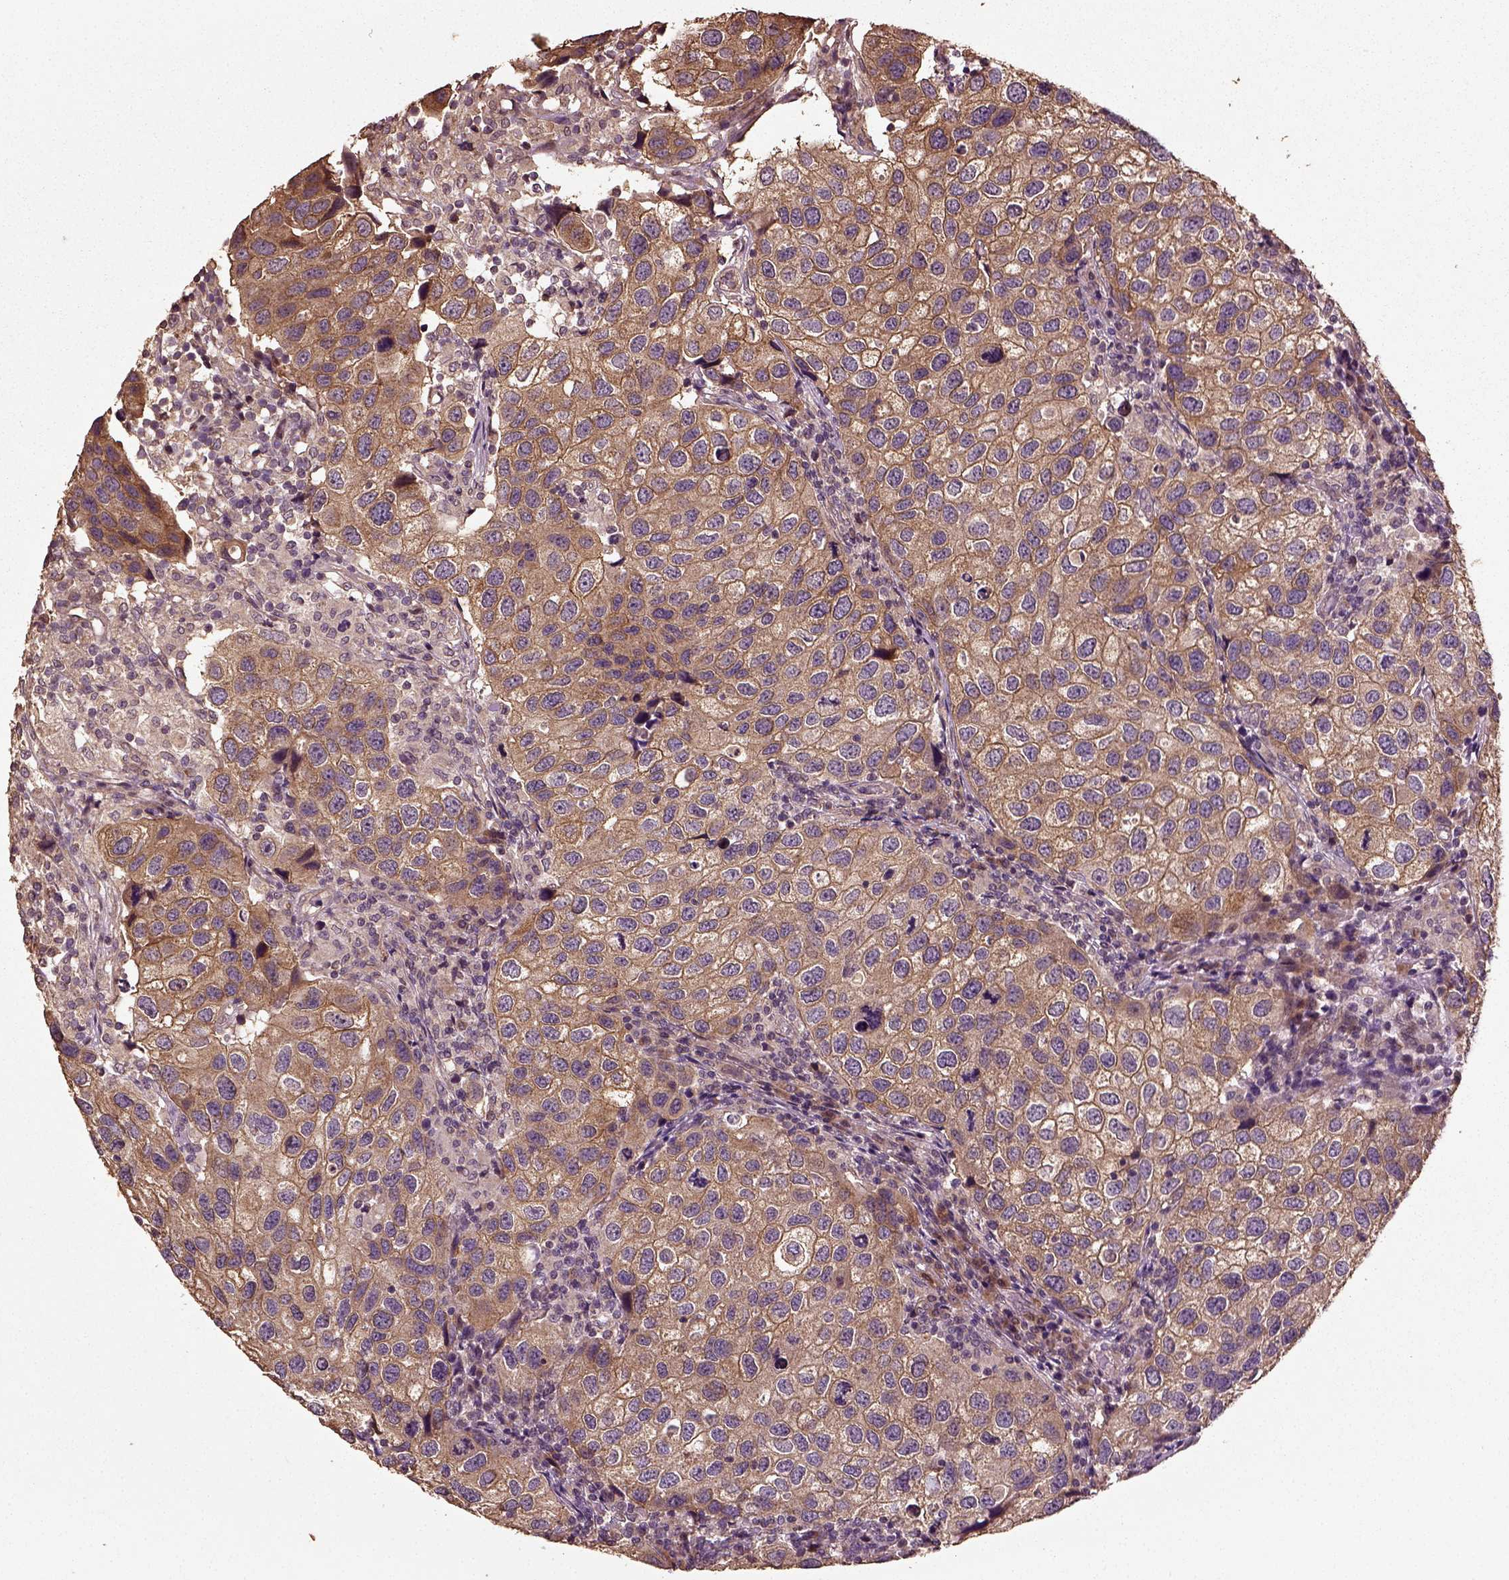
{"staining": {"intensity": "moderate", "quantity": ">75%", "location": "cytoplasmic/membranous"}, "tissue": "urothelial cancer", "cell_type": "Tumor cells", "image_type": "cancer", "snomed": [{"axis": "morphology", "description": "Urothelial carcinoma, High grade"}, {"axis": "topography", "description": "Urinary bladder"}], "caption": "High-grade urothelial carcinoma stained with DAB (3,3'-diaminobenzidine) immunohistochemistry (IHC) shows medium levels of moderate cytoplasmic/membranous positivity in approximately >75% of tumor cells.", "gene": "ERV3-1", "patient": {"sex": "male", "age": 79}}